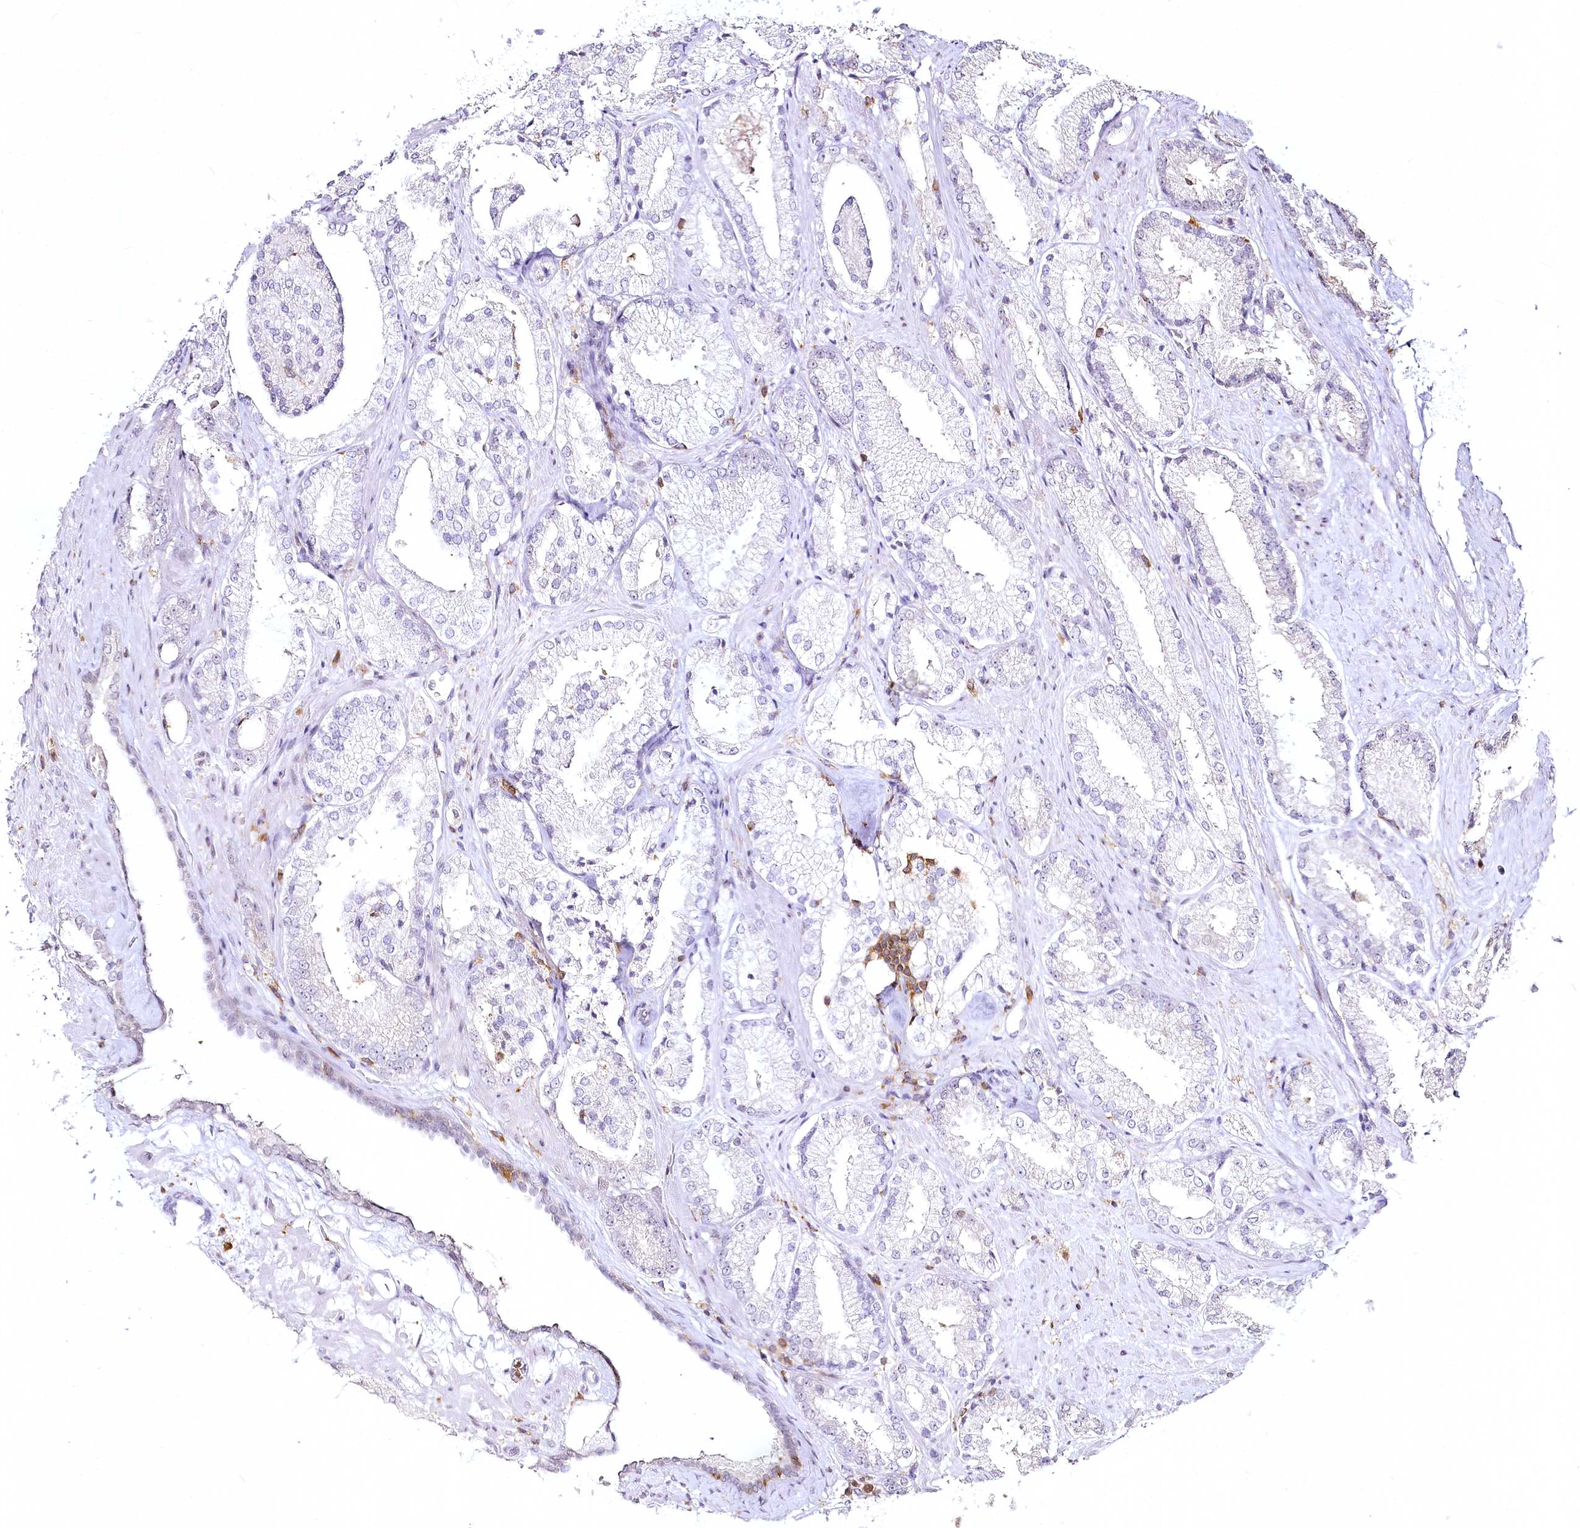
{"staining": {"intensity": "negative", "quantity": "none", "location": "none"}, "tissue": "prostate cancer", "cell_type": "Tumor cells", "image_type": "cancer", "snomed": [{"axis": "morphology", "description": "Adenocarcinoma, High grade"}, {"axis": "topography", "description": "Prostate"}], "caption": "The micrograph exhibits no significant positivity in tumor cells of prostate cancer (adenocarcinoma (high-grade)).", "gene": "DOCK2", "patient": {"sex": "male", "age": 73}}